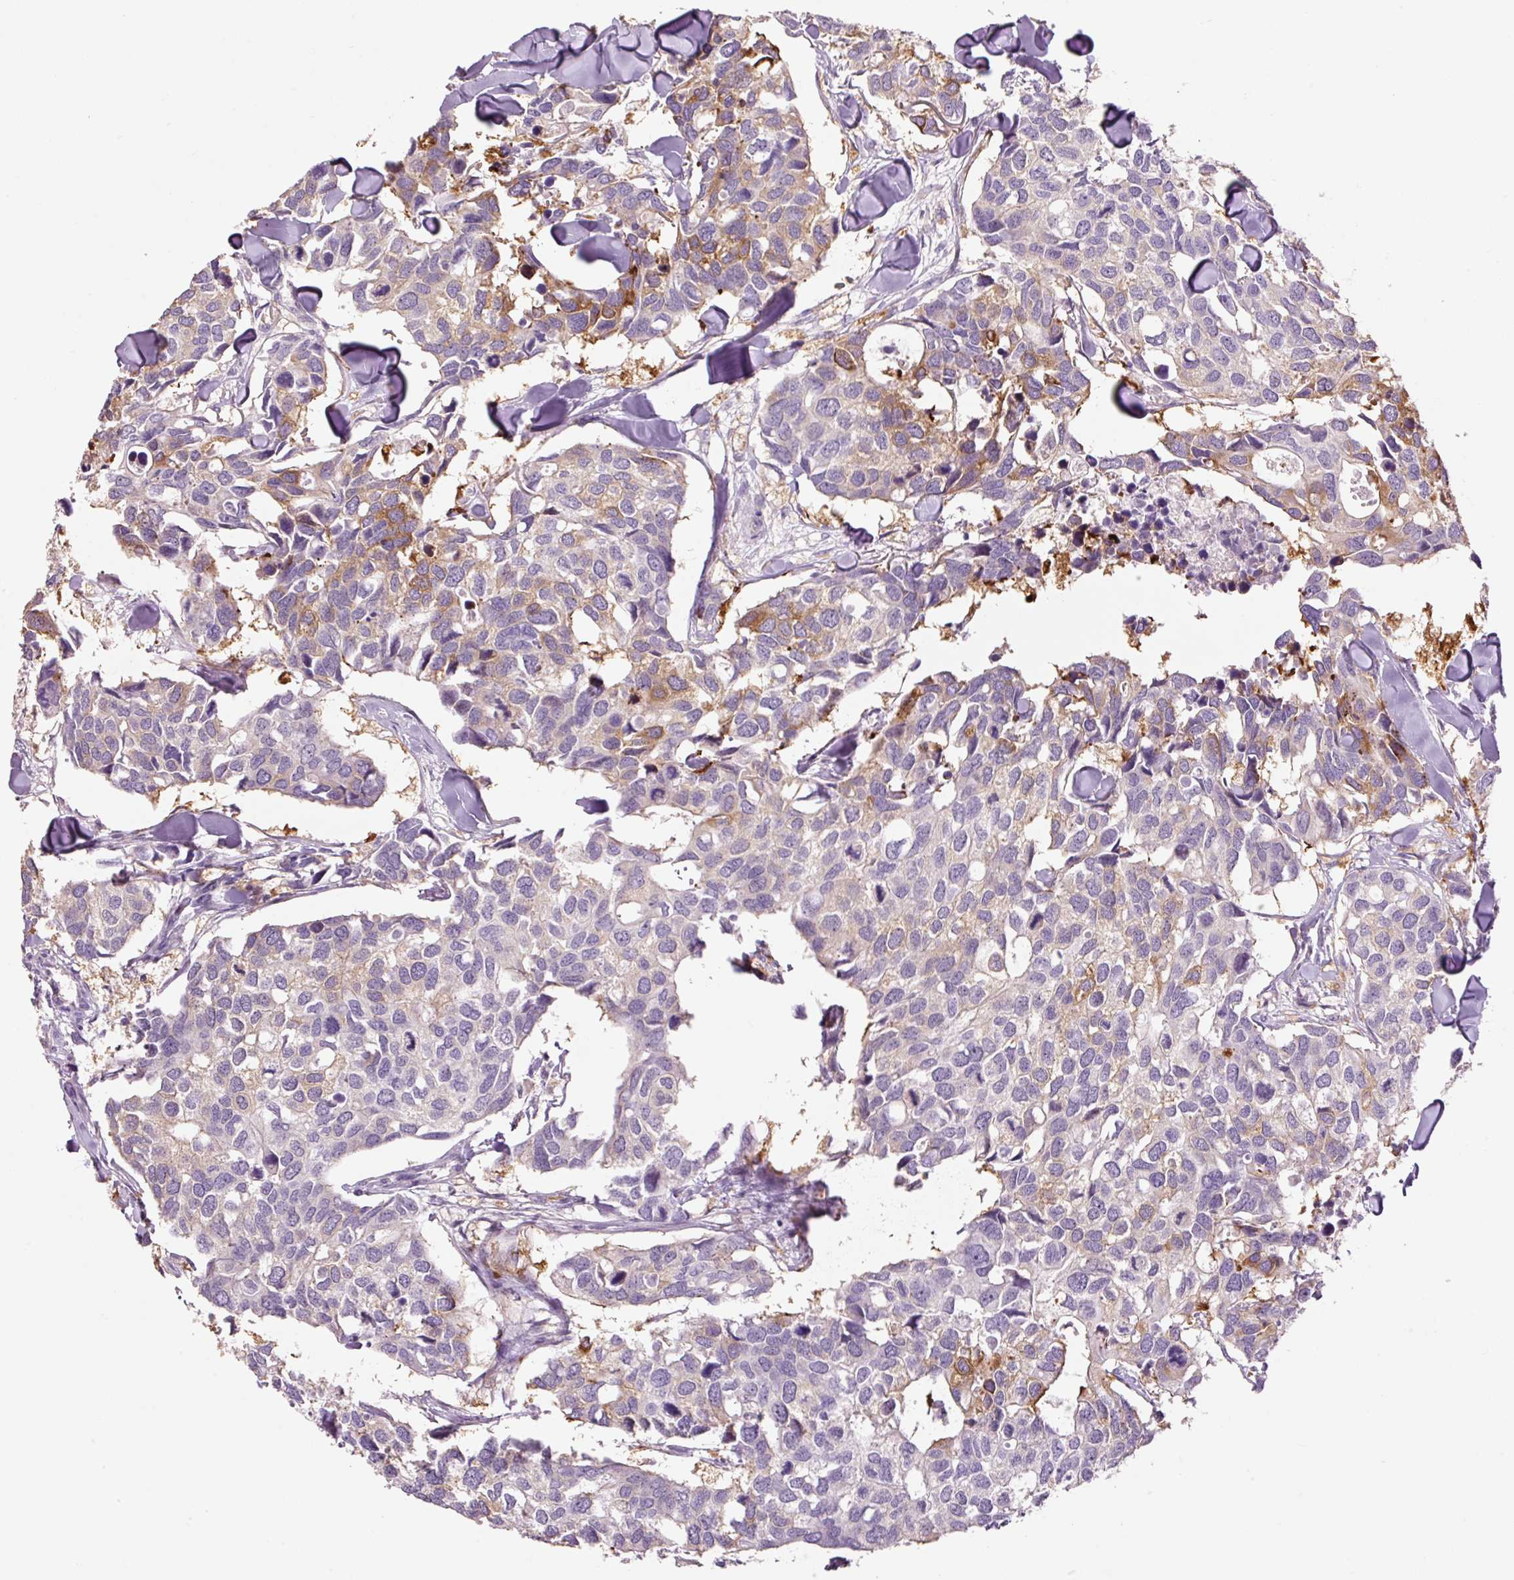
{"staining": {"intensity": "moderate", "quantity": "<25%", "location": "cytoplasmic/membranous"}, "tissue": "breast cancer", "cell_type": "Tumor cells", "image_type": "cancer", "snomed": [{"axis": "morphology", "description": "Duct carcinoma"}, {"axis": "topography", "description": "Breast"}], "caption": "IHC photomicrograph of neoplastic tissue: human breast infiltrating ductal carcinoma stained using IHC reveals low levels of moderate protein expression localized specifically in the cytoplasmic/membranous of tumor cells, appearing as a cytoplasmic/membranous brown color.", "gene": "HAX1", "patient": {"sex": "female", "age": 83}}